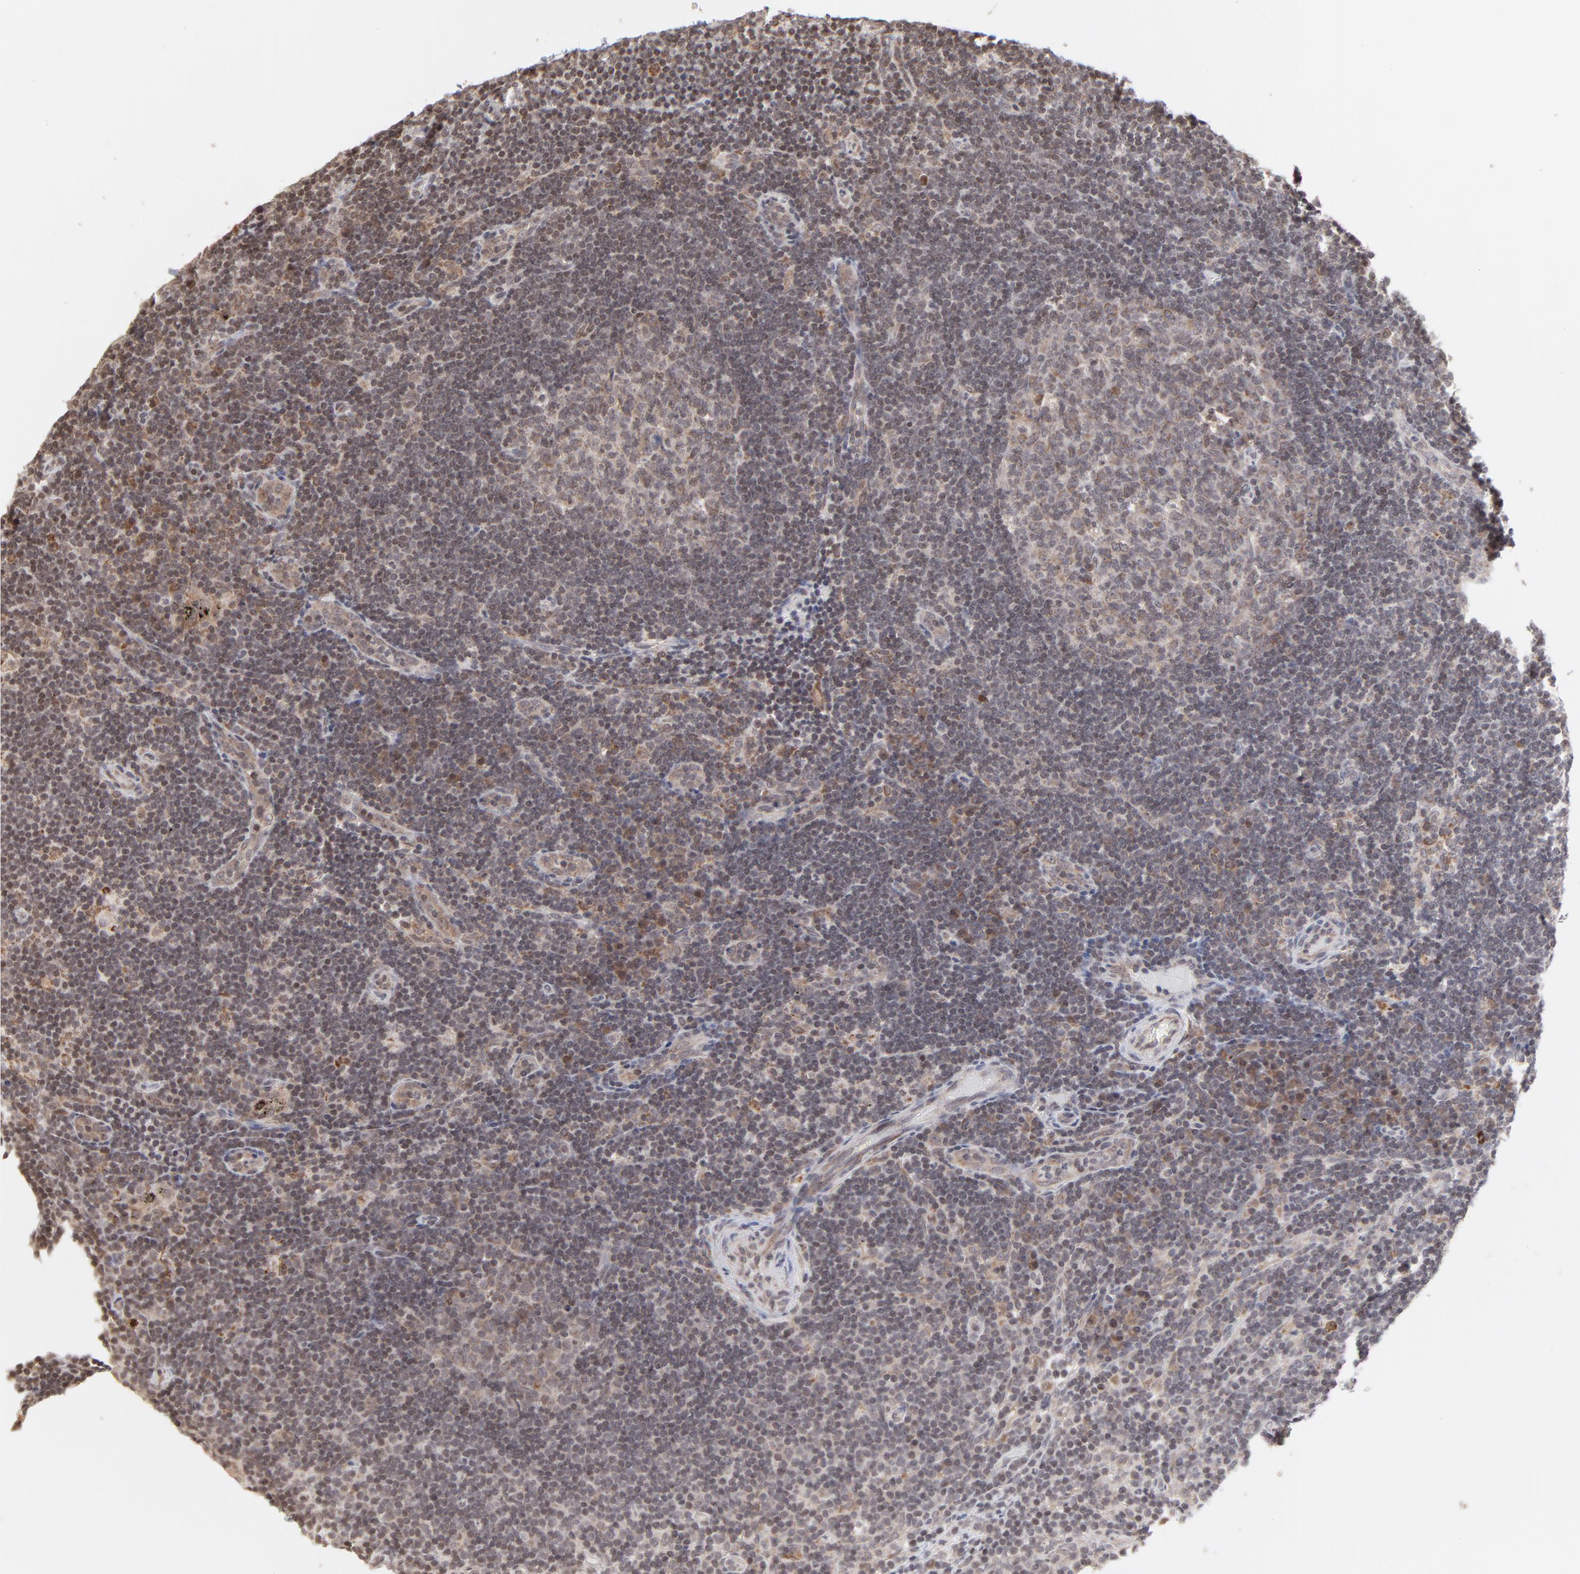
{"staining": {"intensity": "weak", "quantity": ">75%", "location": "nuclear"}, "tissue": "lymph node", "cell_type": "Germinal center cells", "image_type": "normal", "snomed": [{"axis": "morphology", "description": "Normal tissue, NOS"}, {"axis": "morphology", "description": "Squamous cell carcinoma, metastatic, NOS"}, {"axis": "topography", "description": "Lymph node"}], "caption": "Immunohistochemistry (IHC) of benign human lymph node displays low levels of weak nuclear staining in approximately >75% of germinal center cells.", "gene": "ARIH1", "patient": {"sex": "female", "age": 53}}